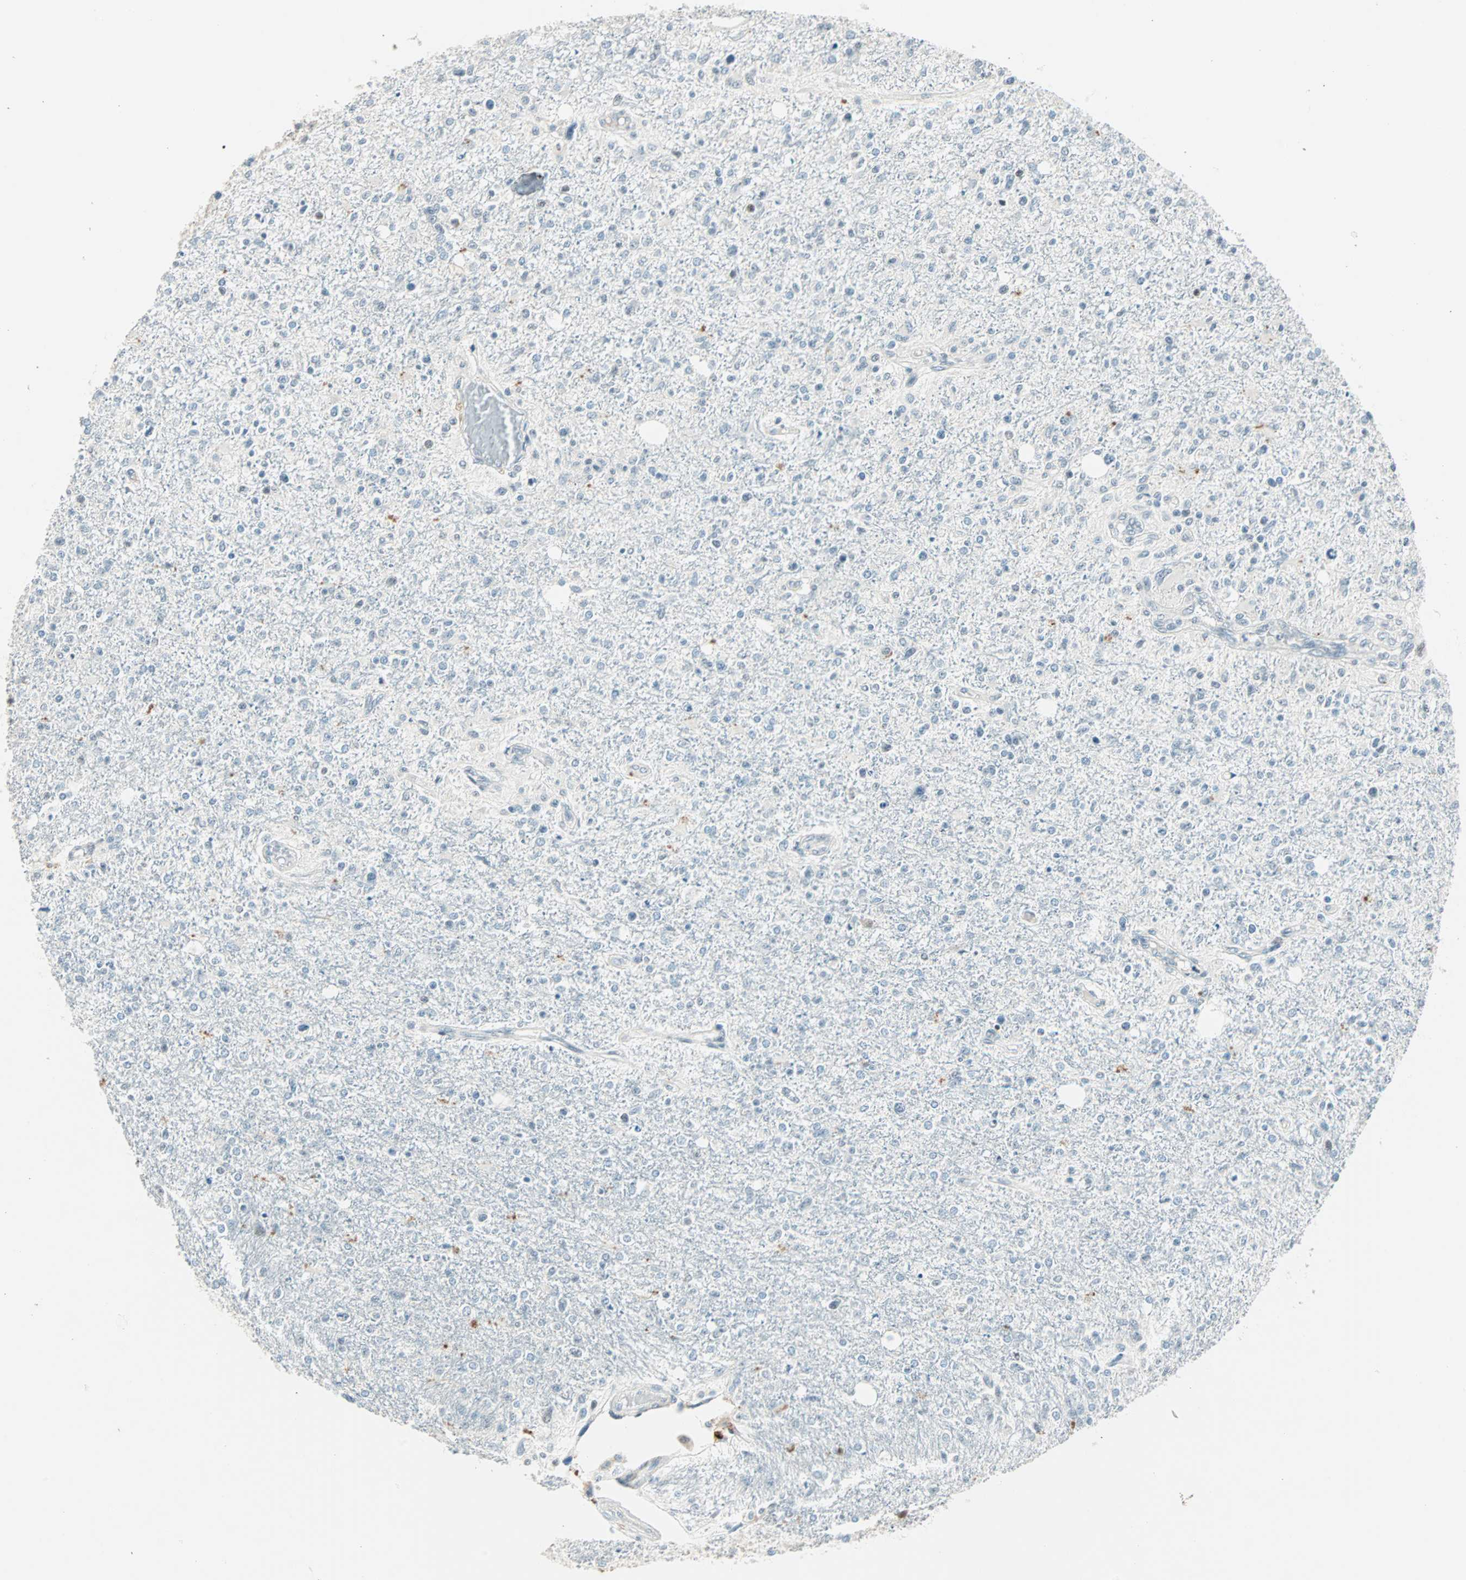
{"staining": {"intensity": "negative", "quantity": "none", "location": "none"}, "tissue": "glioma", "cell_type": "Tumor cells", "image_type": "cancer", "snomed": [{"axis": "morphology", "description": "Glioma, malignant, High grade"}, {"axis": "topography", "description": "Cerebral cortex"}], "caption": "An immunohistochemistry image of malignant high-grade glioma is shown. There is no staining in tumor cells of malignant high-grade glioma.", "gene": "SIN3A", "patient": {"sex": "male", "age": 76}}